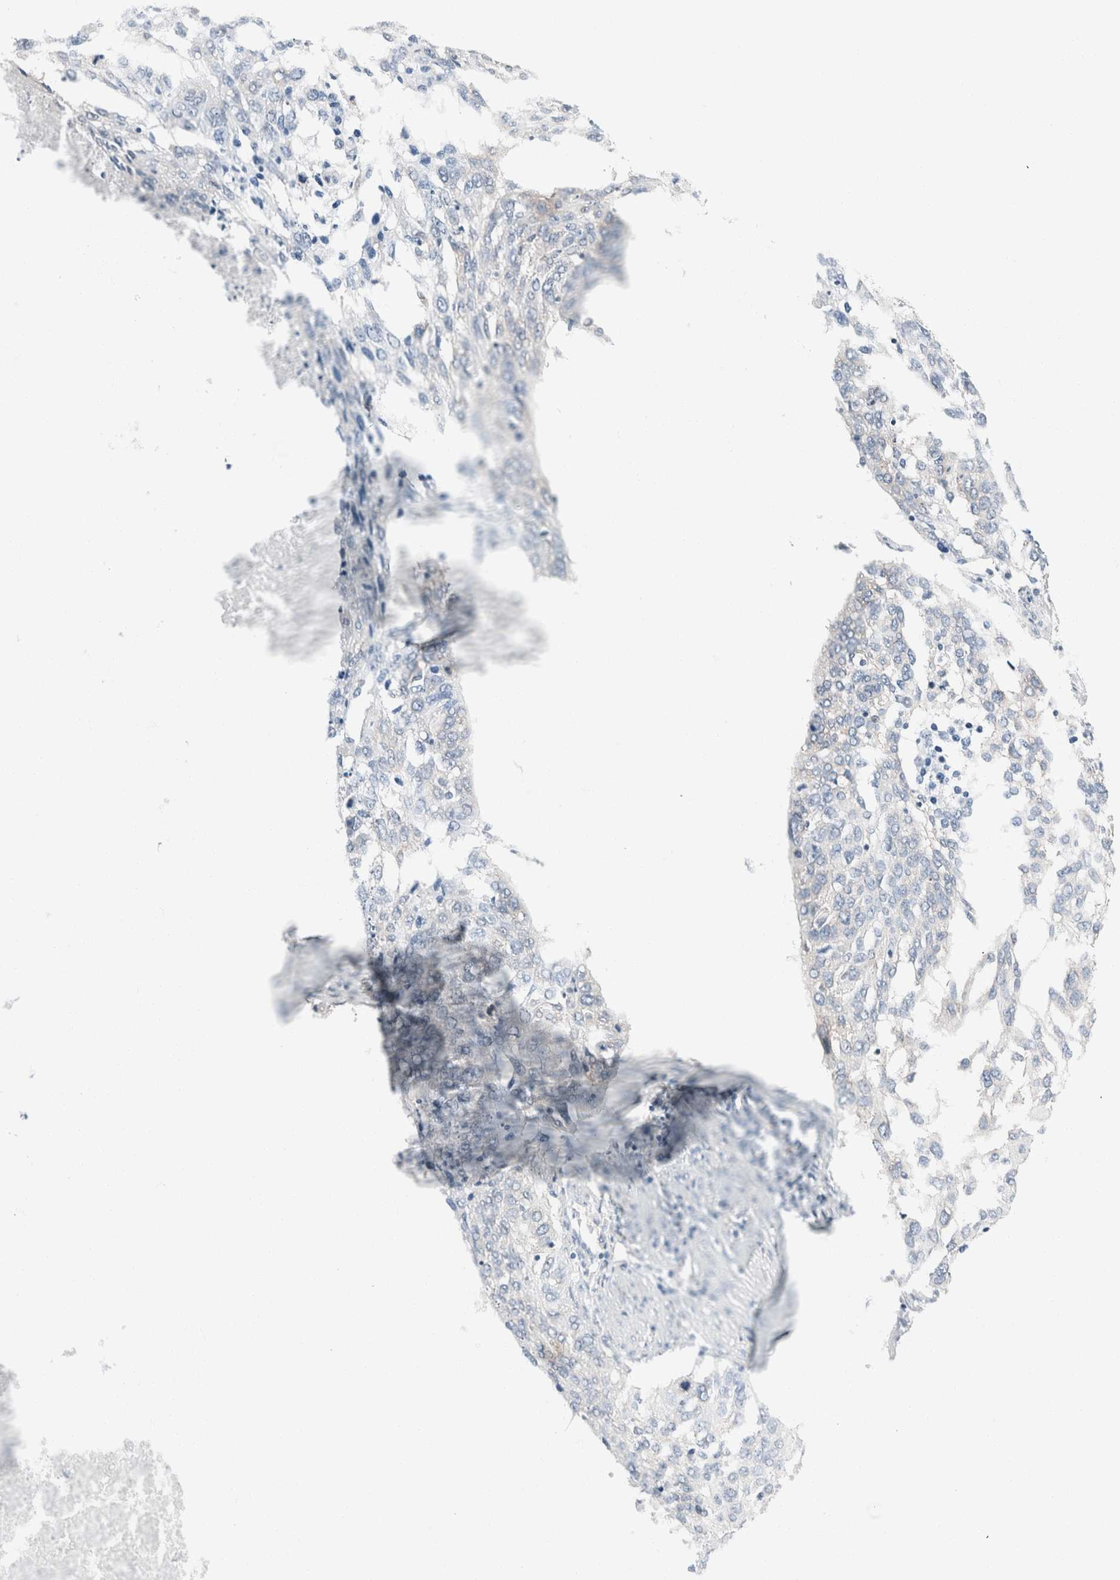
{"staining": {"intensity": "negative", "quantity": "none", "location": "none"}, "tissue": "lung cancer", "cell_type": "Tumor cells", "image_type": "cancer", "snomed": [{"axis": "morphology", "description": "Squamous cell carcinoma, NOS"}, {"axis": "topography", "description": "Lung"}], "caption": "High magnification brightfield microscopy of lung squamous cell carcinoma stained with DAB (3,3'-diaminobenzidine) (brown) and counterstained with hematoxylin (blue): tumor cells show no significant positivity.", "gene": "CASC3", "patient": {"sex": "female", "age": 63}}